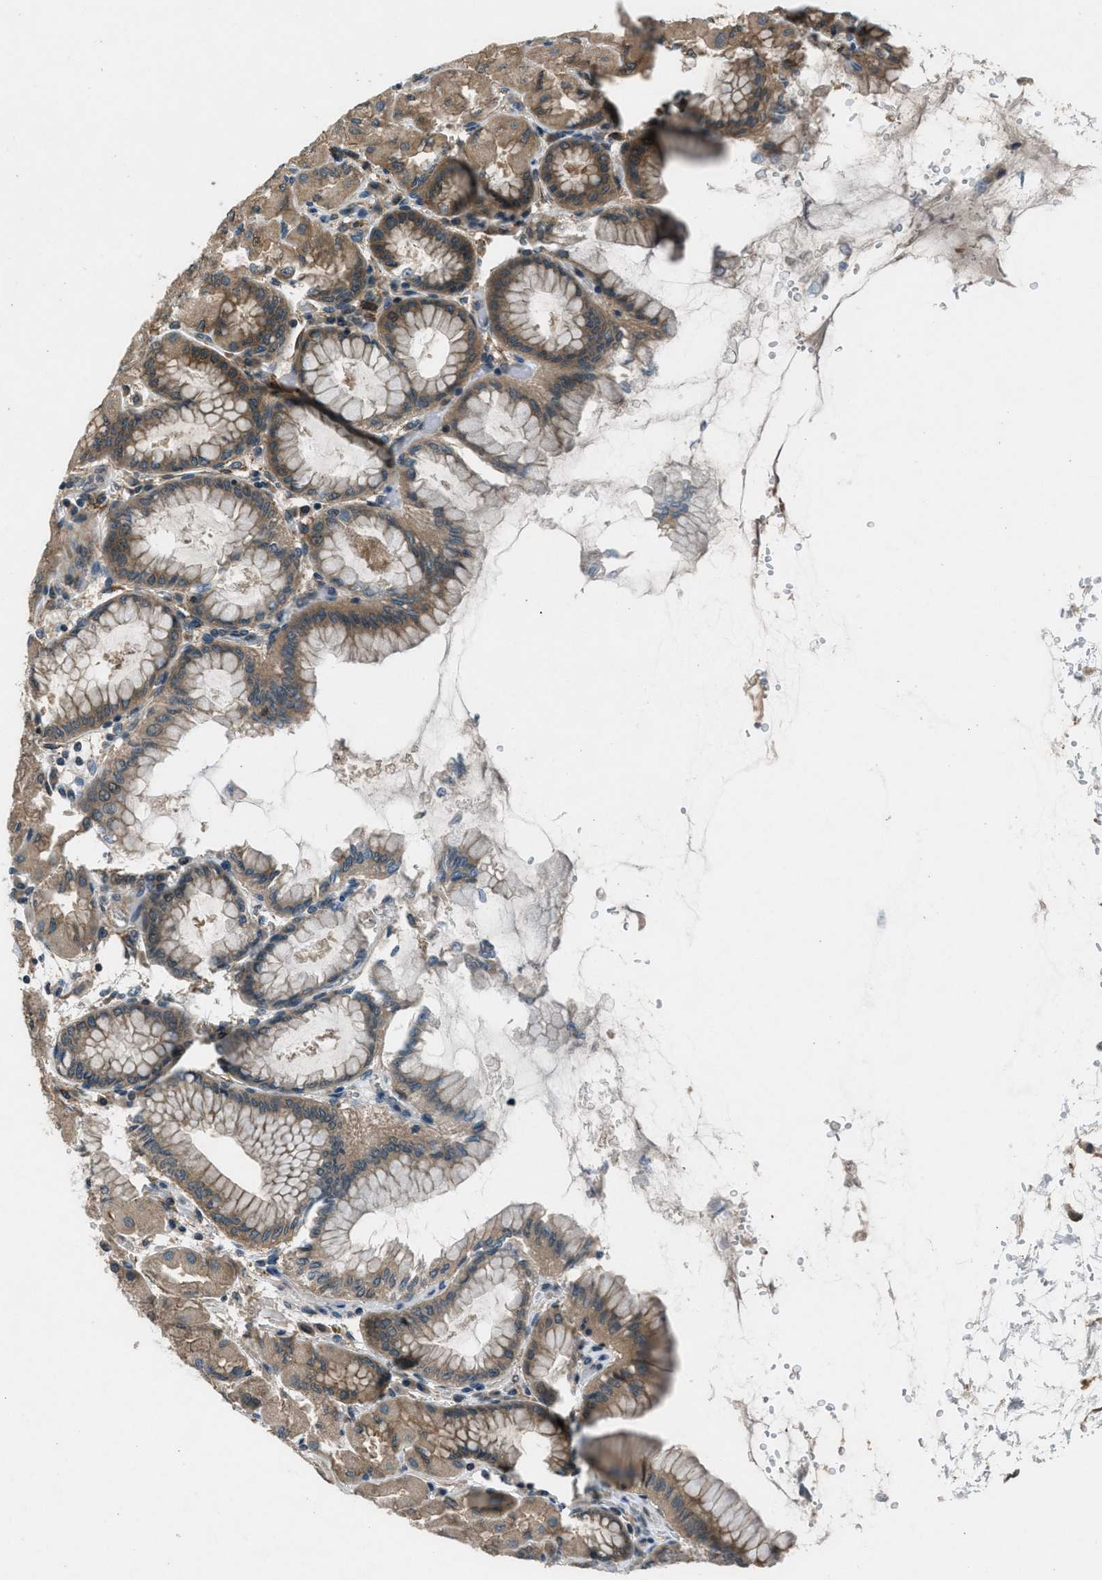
{"staining": {"intensity": "moderate", "quantity": ">75%", "location": "cytoplasmic/membranous"}, "tissue": "stomach", "cell_type": "Glandular cells", "image_type": "normal", "snomed": [{"axis": "morphology", "description": "Normal tissue, NOS"}, {"axis": "topography", "description": "Stomach, upper"}], "caption": "IHC (DAB) staining of normal human stomach shows moderate cytoplasmic/membranous protein positivity in about >75% of glandular cells. Nuclei are stained in blue.", "gene": "EPSTI1", "patient": {"sex": "female", "age": 56}}